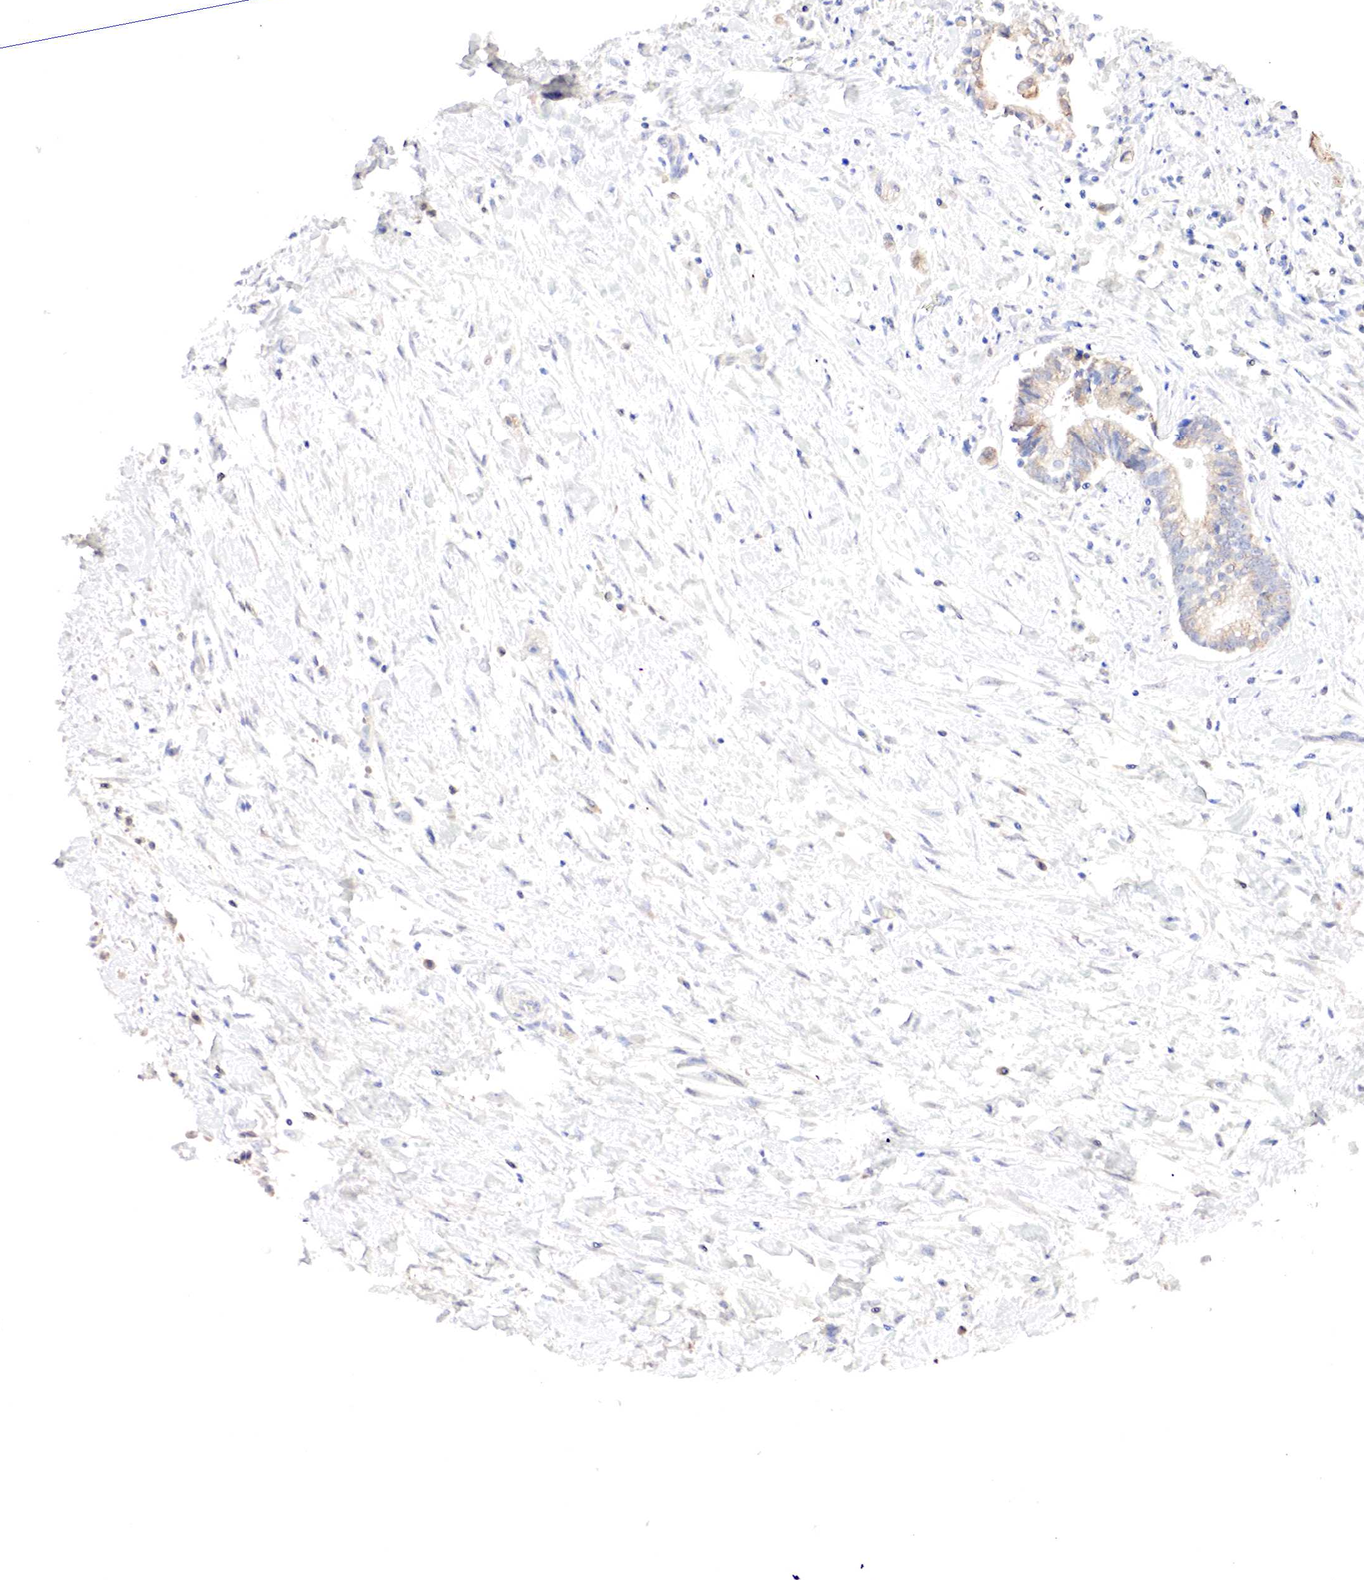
{"staining": {"intensity": "weak", "quantity": "<25%", "location": "cytoplasmic/membranous"}, "tissue": "liver cancer", "cell_type": "Tumor cells", "image_type": "cancer", "snomed": [{"axis": "morphology", "description": "Cholangiocarcinoma"}, {"axis": "topography", "description": "Liver"}], "caption": "DAB immunohistochemical staining of human liver cholangiocarcinoma shows no significant staining in tumor cells.", "gene": "GATA1", "patient": {"sex": "male", "age": 57}}